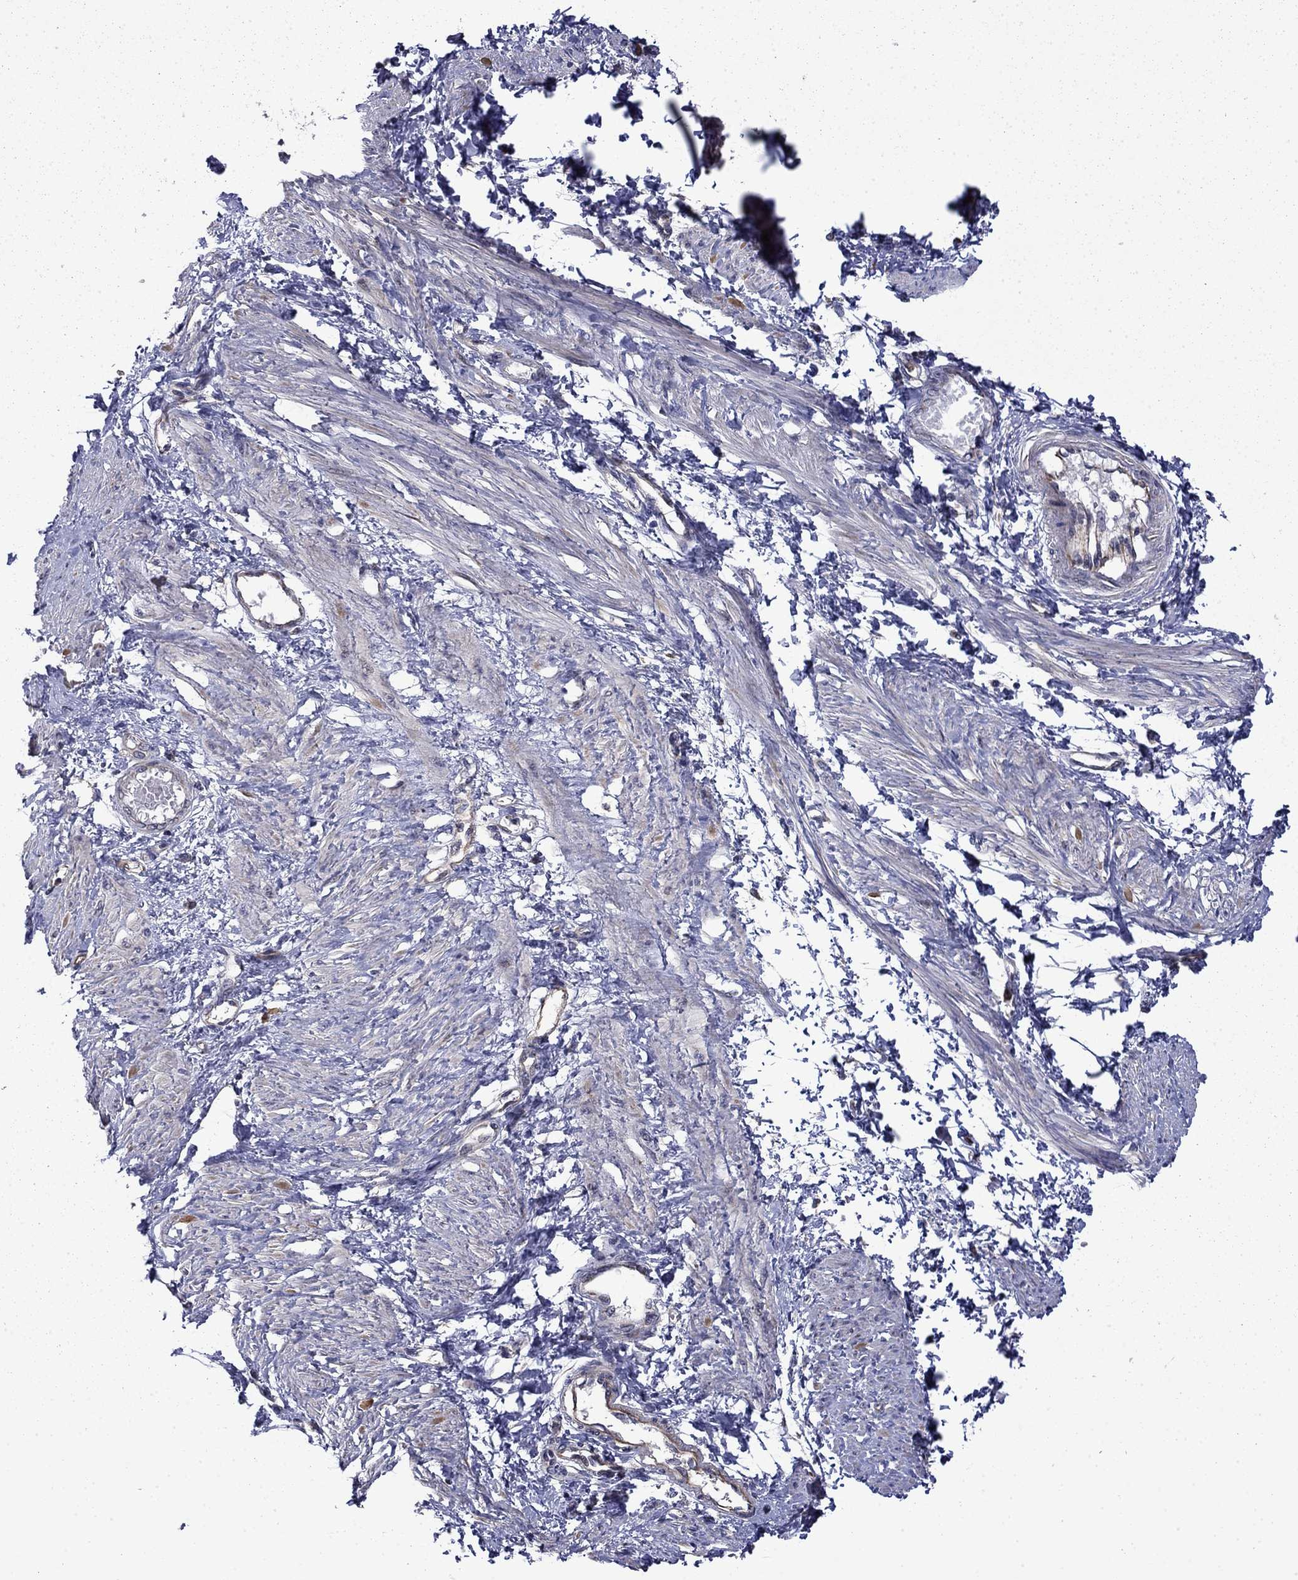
{"staining": {"intensity": "negative", "quantity": "none", "location": "none"}, "tissue": "smooth muscle", "cell_type": "Smooth muscle cells", "image_type": "normal", "snomed": [{"axis": "morphology", "description": "Normal tissue, NOS"}, {"axis": "topography", "description": "Smooth muscle"}, {"axis": "topography", "description": "Uterus"}], "caption": "This is an immunohistochemistry (IHC) micrograph of benign smooth muscle. There is no positivity in smooth muscle cells.", "gene": "TPMT", "patient": {"sex": "female", "age": 39}}